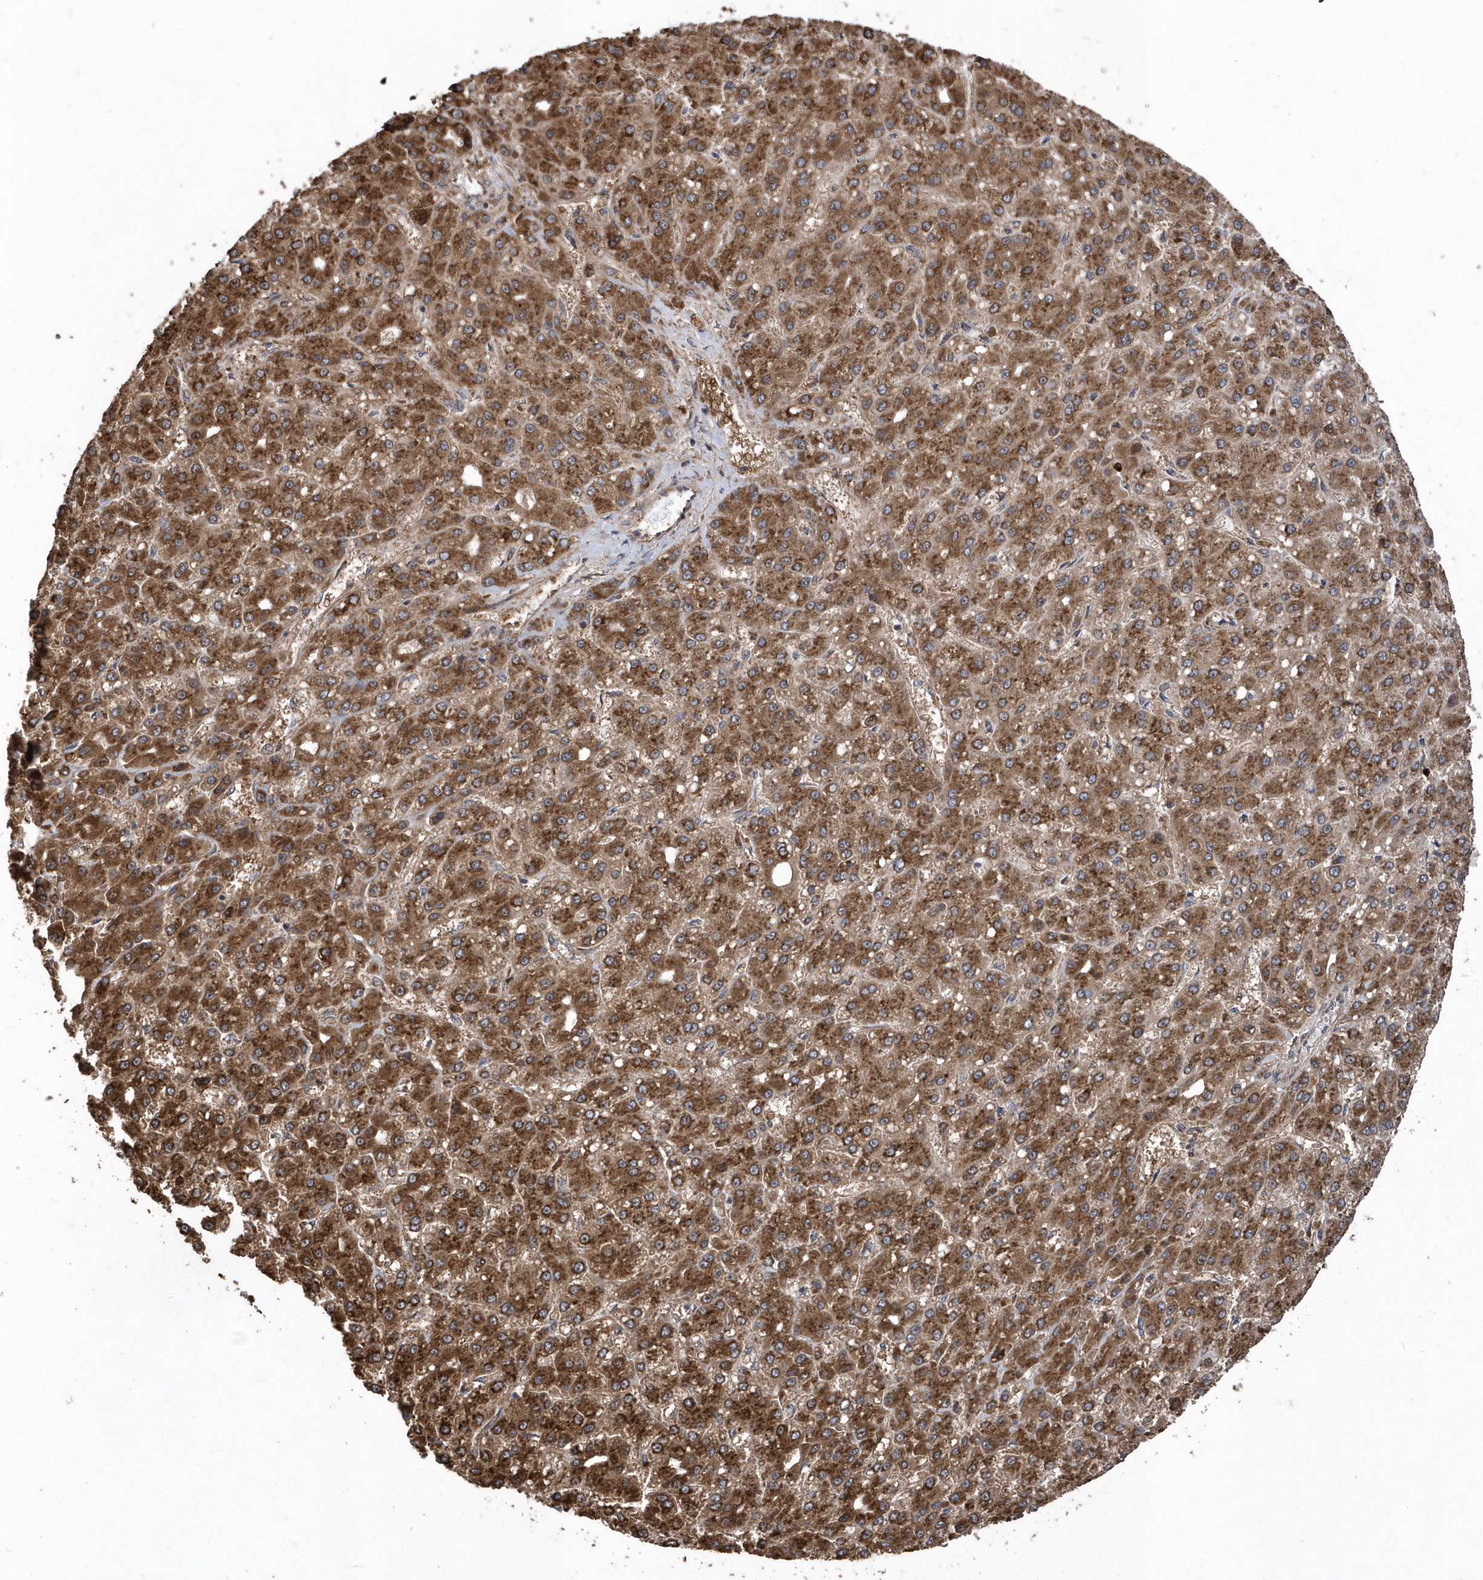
{"staining": {"intensity": "strong", "quantity": ">75%", "location": "cytoplasmic/membranous"}, "tissue": "liver cancer", "cell_type": "Tumor cells", "image_type": "cancer", "snomed": [{"axis": "morphology", "description": "Carcinoma, Hepatocellular, NOS"}, {"axis": "topography", "description": "Liver"}], "caption": "The histopathology image displays immunohistochemical staining of hepatocellular carcinoma (liver). There is strong cytoplasmic/membranous positivity is appreciated in approximately >75% of tumor cells.", "gene": "WASHC5", "patient": {"sex": "male", "age": 67}}